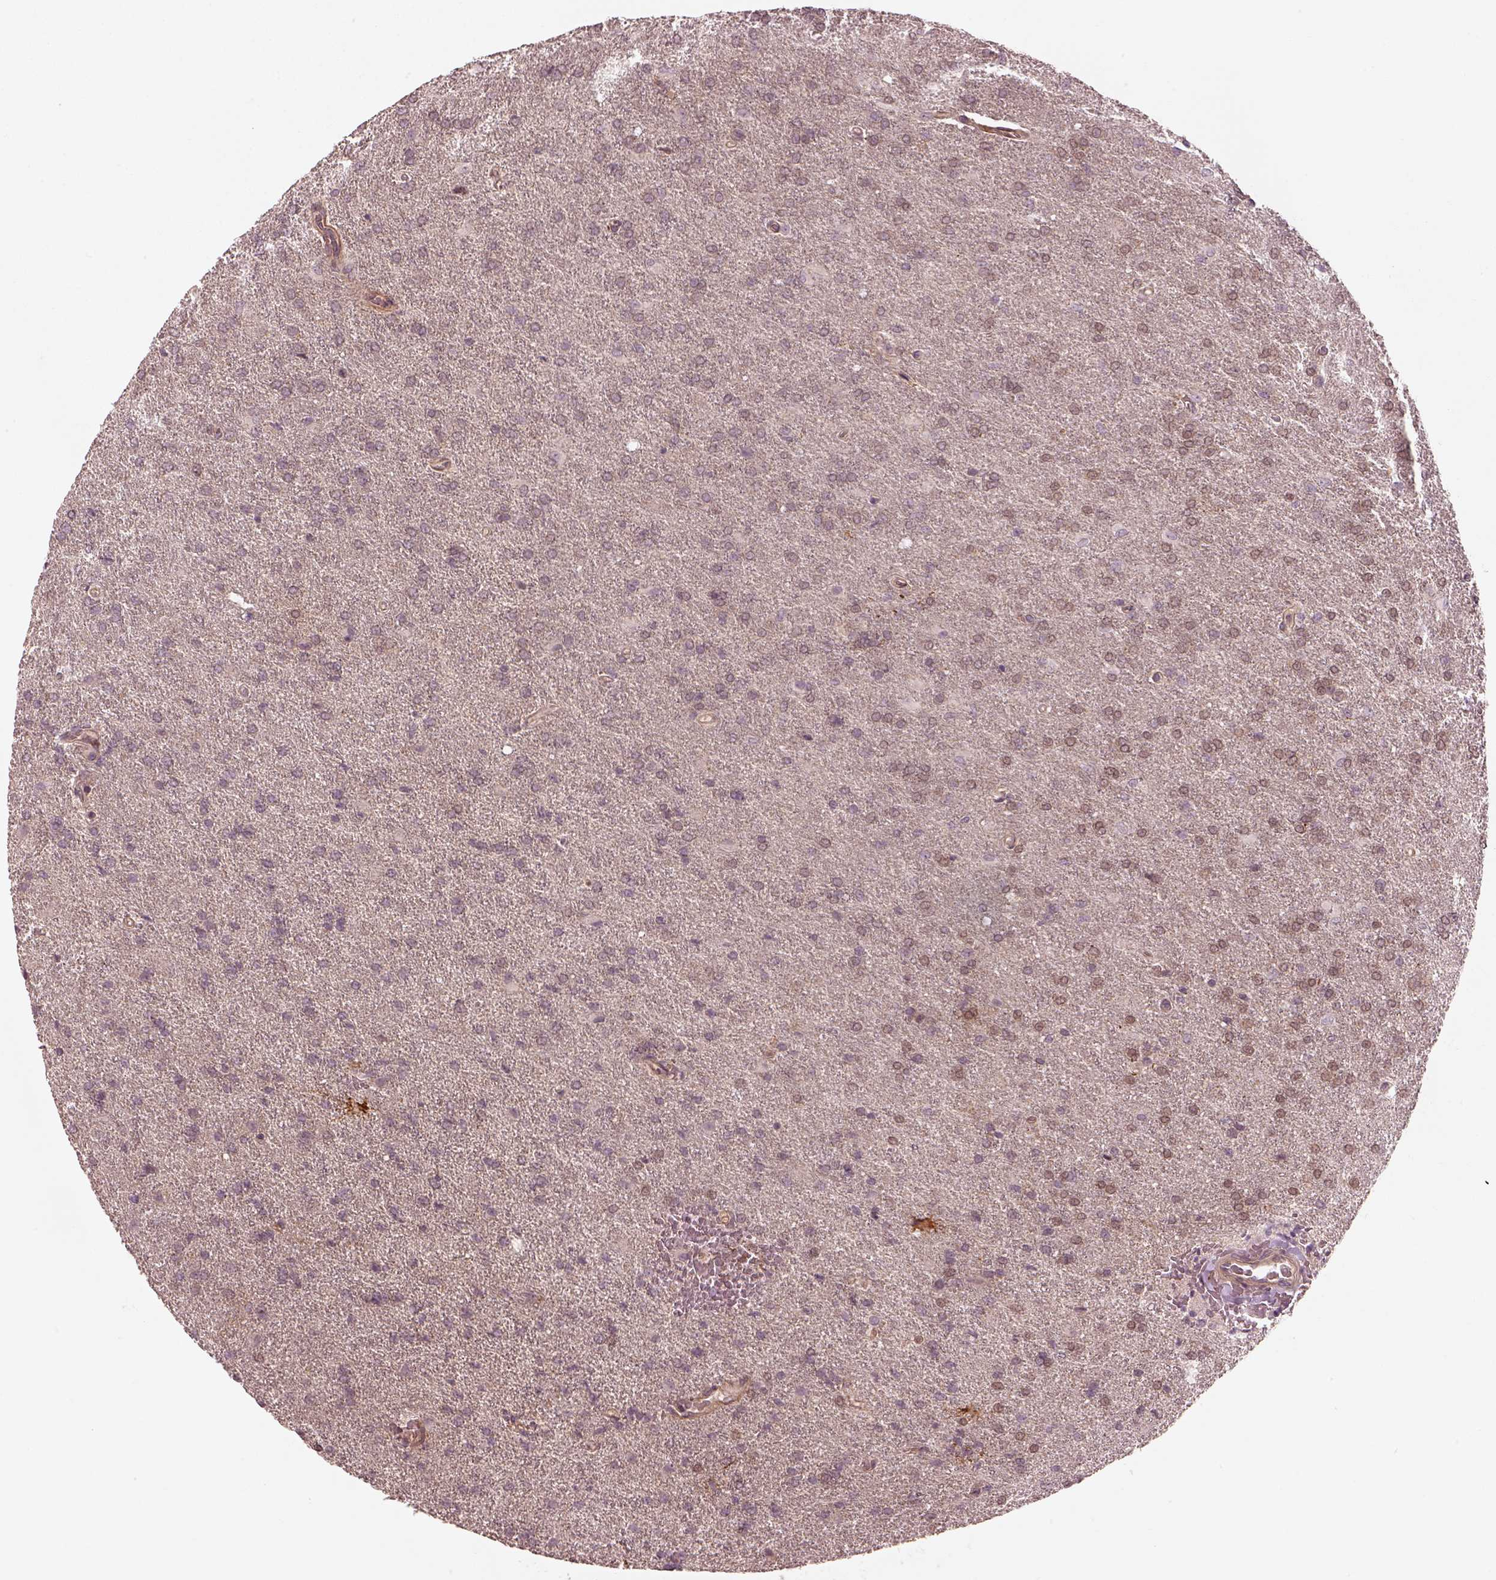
{"staining": {"intensity": "weak", "quantity": "<25%", "location": "cytoplasmic/membranous"}, "tissue": "glioma", "cell_type": "Tumor cells", "image_type": "cancer", "snomed": [{"axis": "morphology", "description": "Glioma, malignant, High grade"}, {"axis": "topography", "description": "Brain"}], "caption": "Tumor cells show no significant expression in malignant glioma (high-grade). (DAB (3,3'-diaminobenzidine) immunohistochemistry (IHC) with hematoxylin counter stain).", "gene": "FAM107B", "patient": {"sex": "male", "age": 68}}